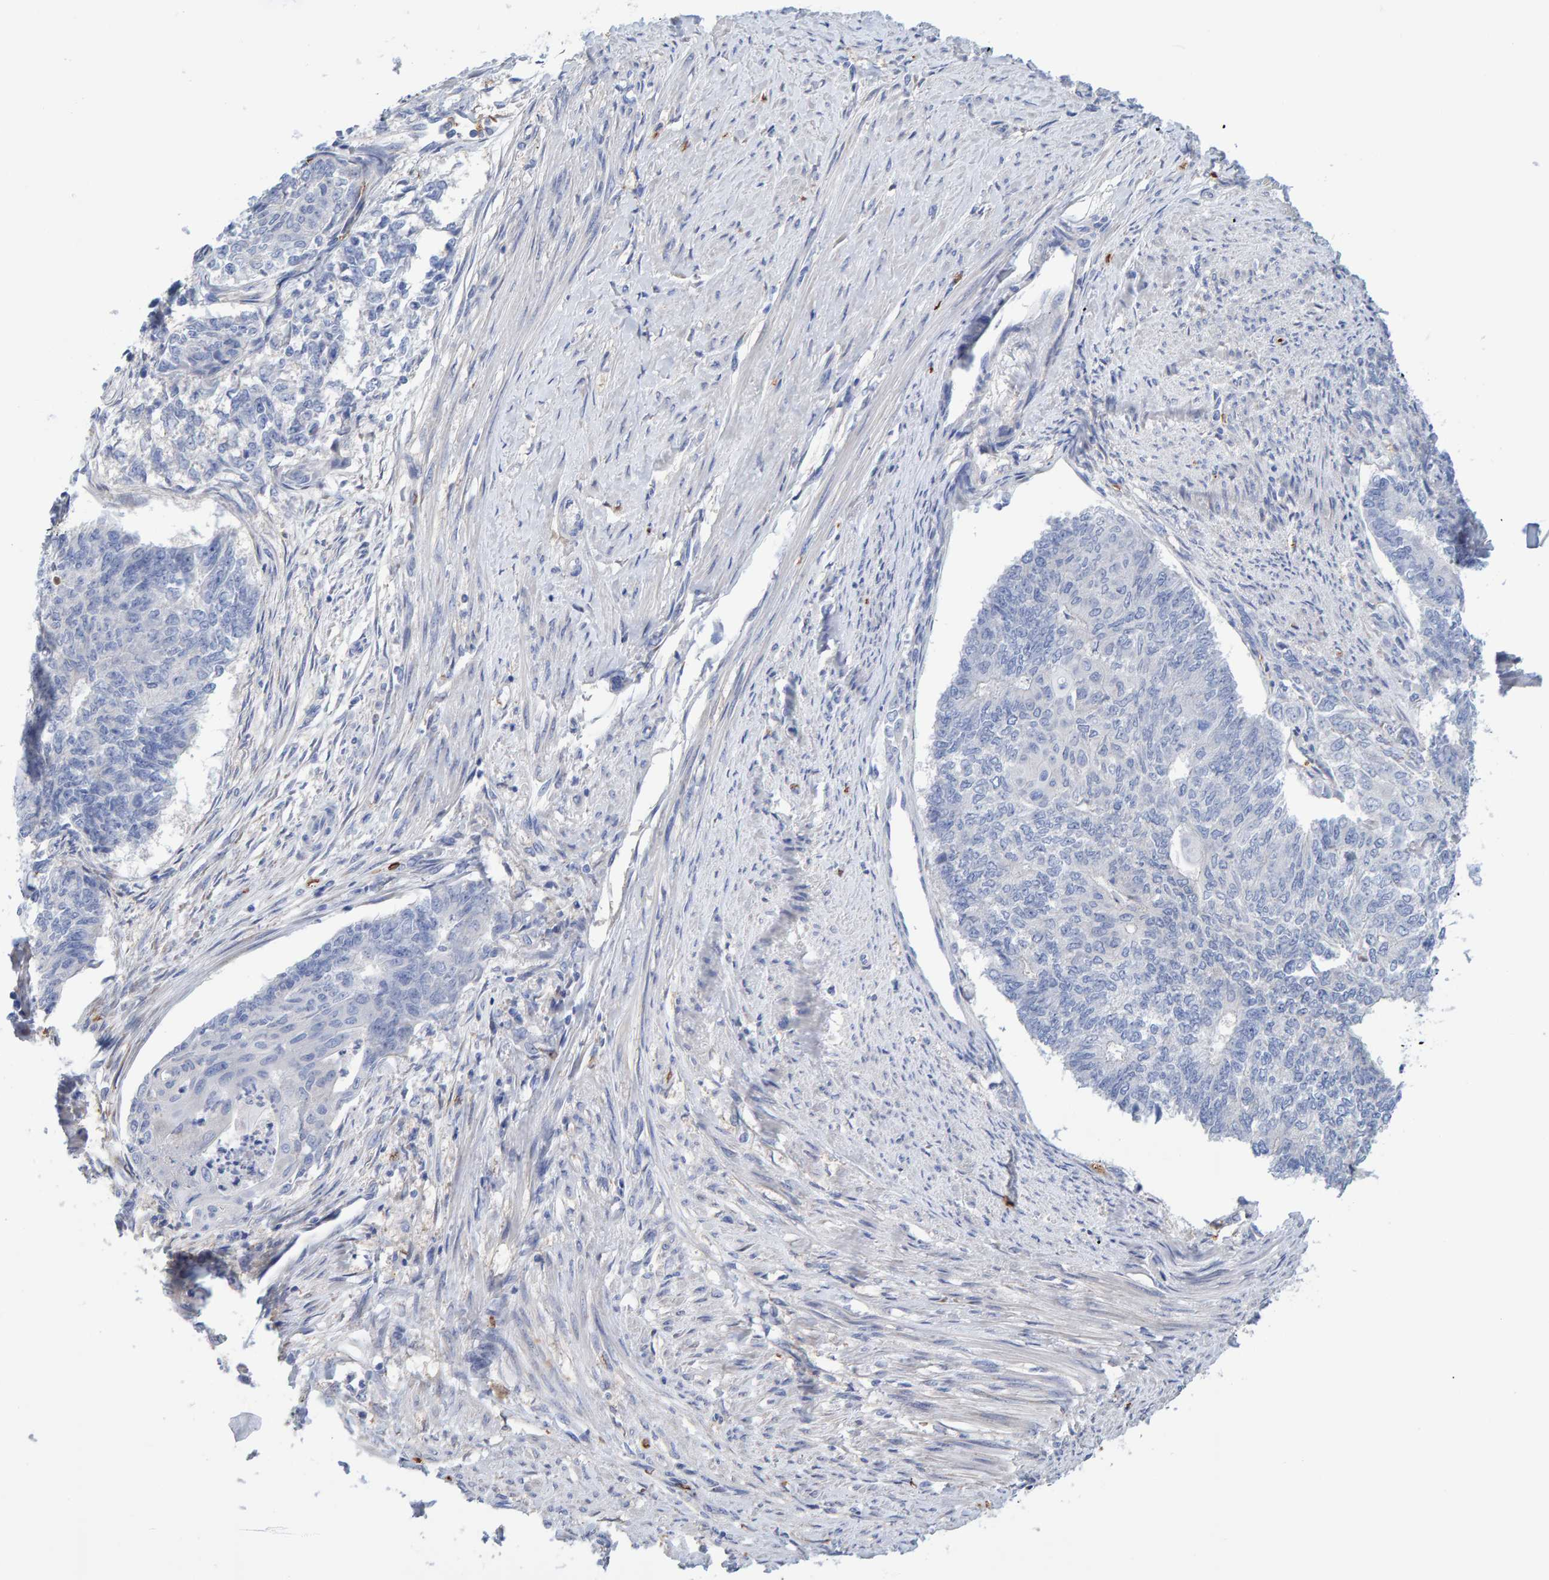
{"staining": {"intensity": "negative", "quantity": "none", "location": "none"}, "tissue": "endometrial cancer", "cell_type": "Tumor cells", "image_type": "cancer", "snomed": [{"axis": "morphology", "description": "Adenocarcinoma, NOS"}, {"axis": "topography", "description": "Endometrium"}], "caption": "Endometrial adenocarcinoma was stained to show a protein in brown. There is no significant staining in tumor cells.", "gene": "VPS9D1", "patient": {"sex": "female", "age": 32}}